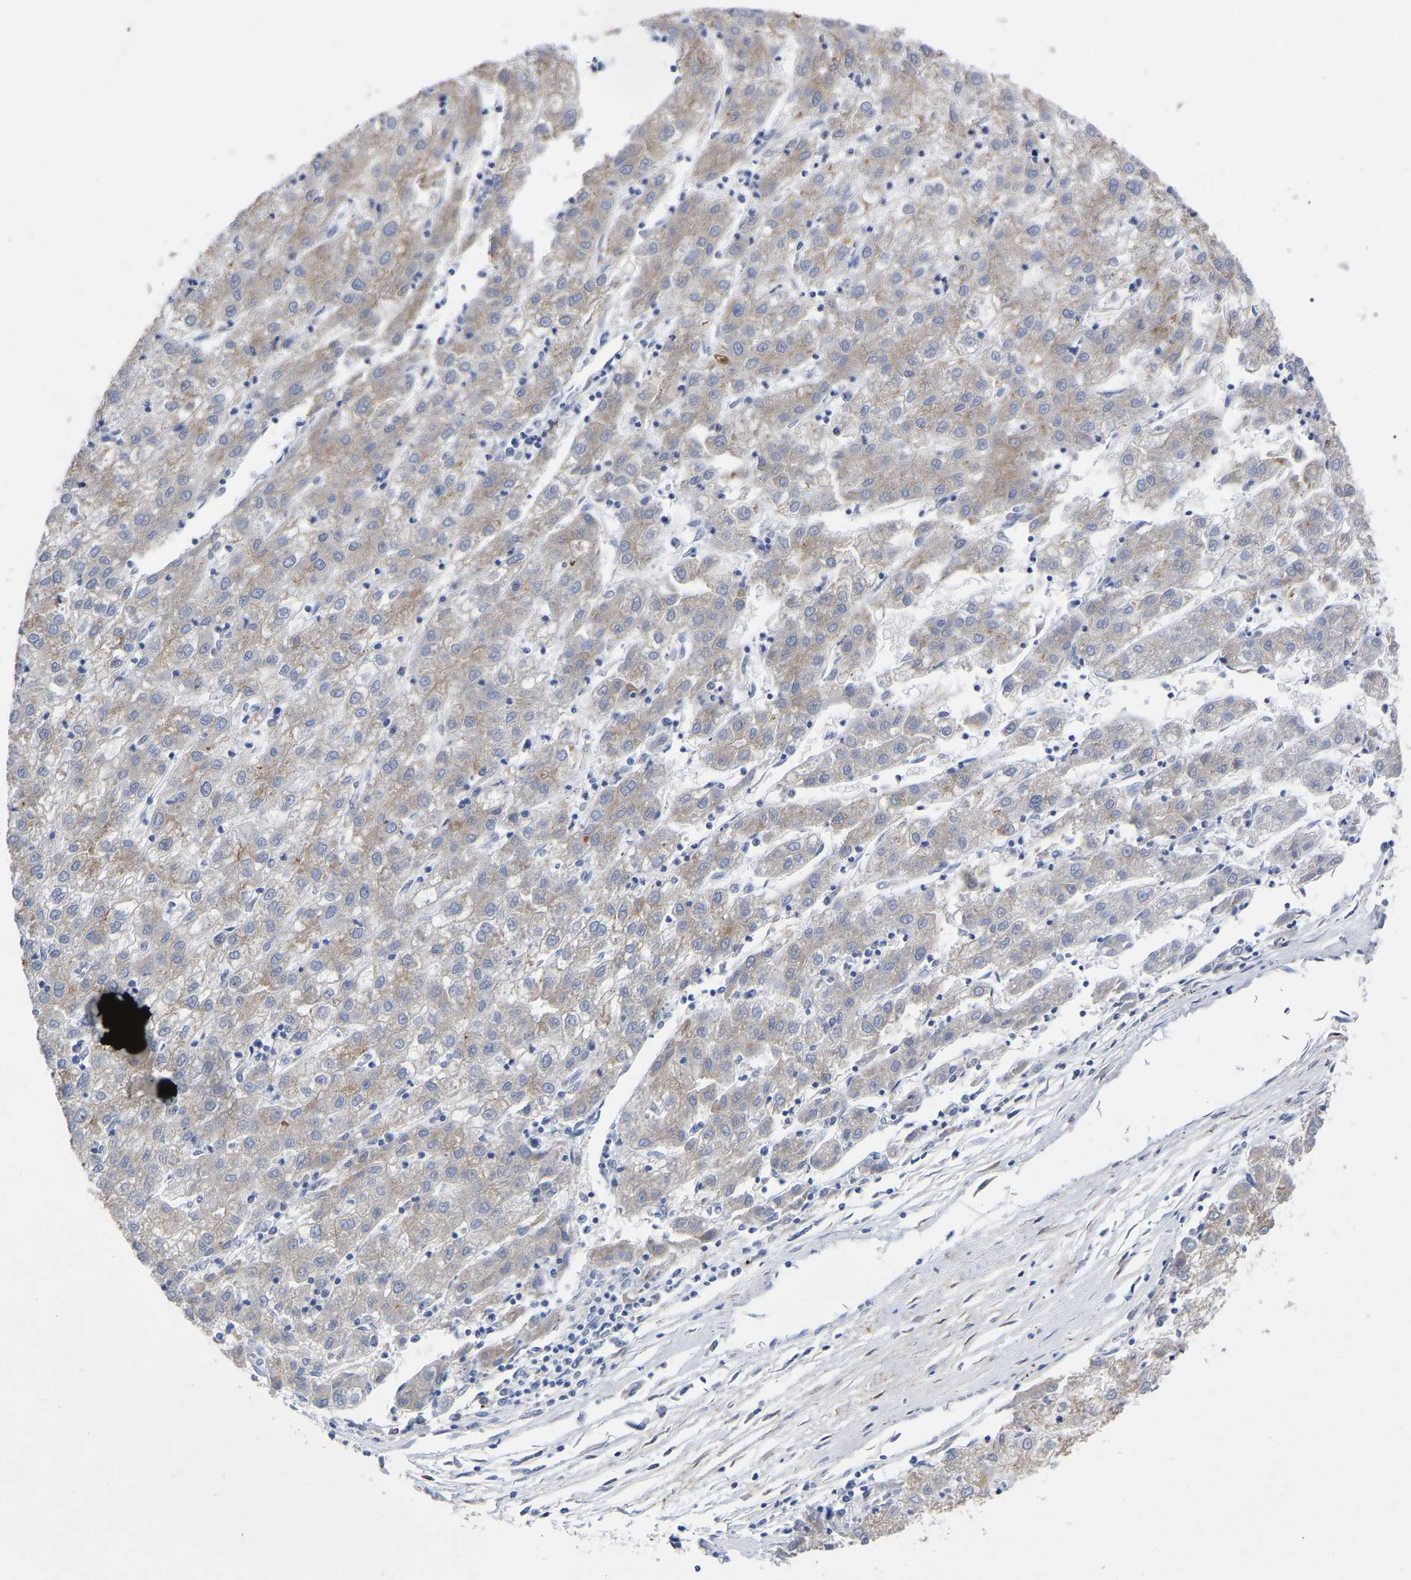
{"staining": {"intensity": "weak", "quantity": ">75%", "location": "cytoplasmic/membranous"}, "tissue": "liver cancer", "cell_type": "Tumor cells", "image_type": "cancer", "snomed": [{"axis": "morphology", "description": "Carcinoma, Hepatocellular, NOS"}, {"axis": "topography", "description": "Liver"}], "caption": "Immunohistochemistry image of neoplastic tissue: human liver hepatocellular carcinoma stained using immunohistochemistry (IHC) exhibits low levels of weak protein expression localized specifically in the cytoplasmic/membranous of tumor cells, appearing as a cytoplasmic/membranous brown color.", "gene": "STRIP2", "patient": {"sex": "male", "age": 72}}